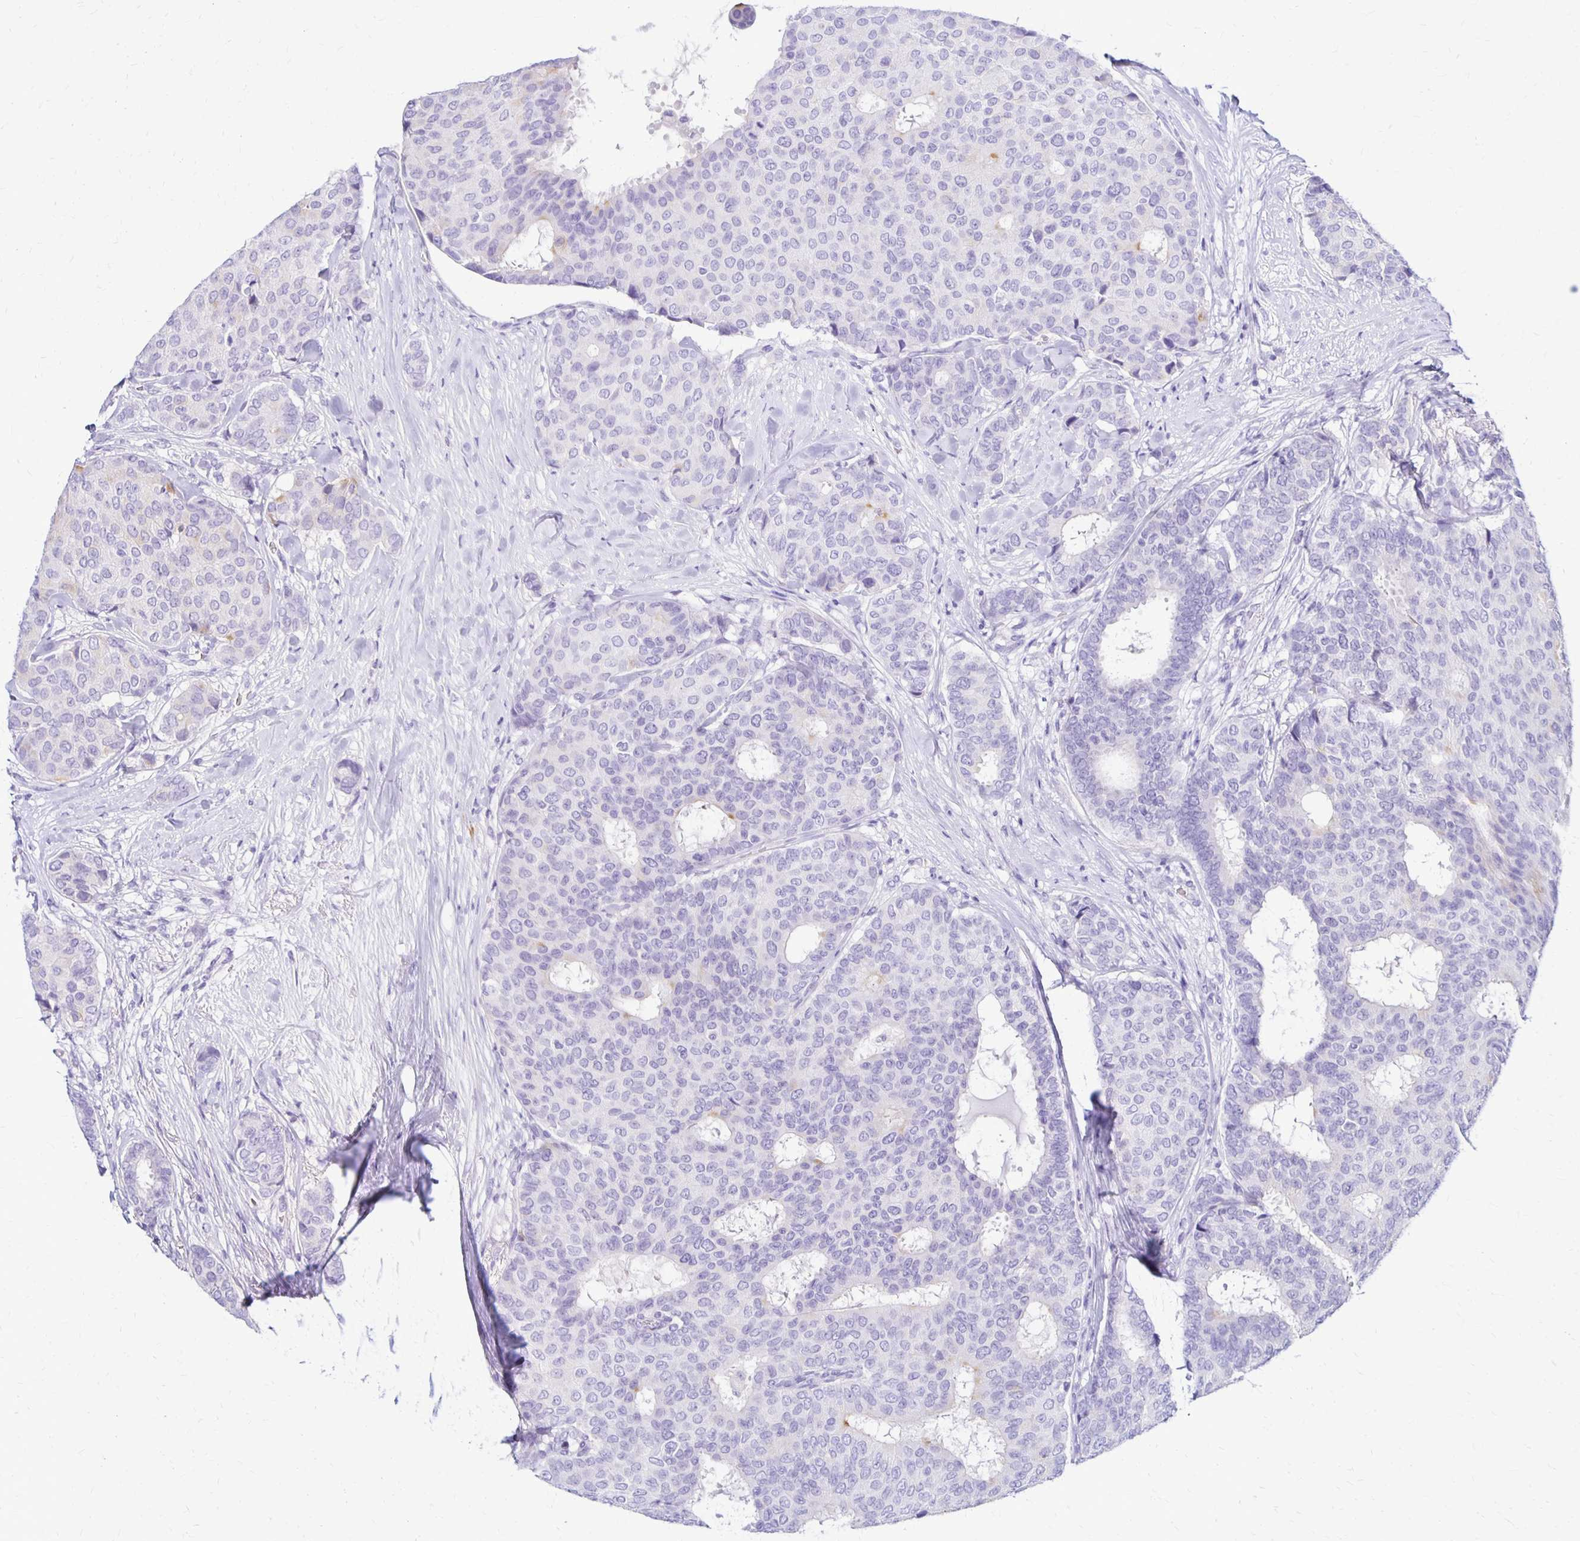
{"staining": {"intensity": "negative", "quantity": "none", "location": "none"}, "tissue": "breast cancer", "cell_type": "Tumor cells", "image_type": "cancer", "snomed": [{"axis": "morphology", "description": "Duct carcinoma"}, {"axis": "topography", "description": "Breast"}], "caption": "An IHC micrograph of breast cancer is shown. There is no staining in tumor cells of breast cancer.", "gene": "FNTB", "patient": {"sex": "female", "age": 75}}